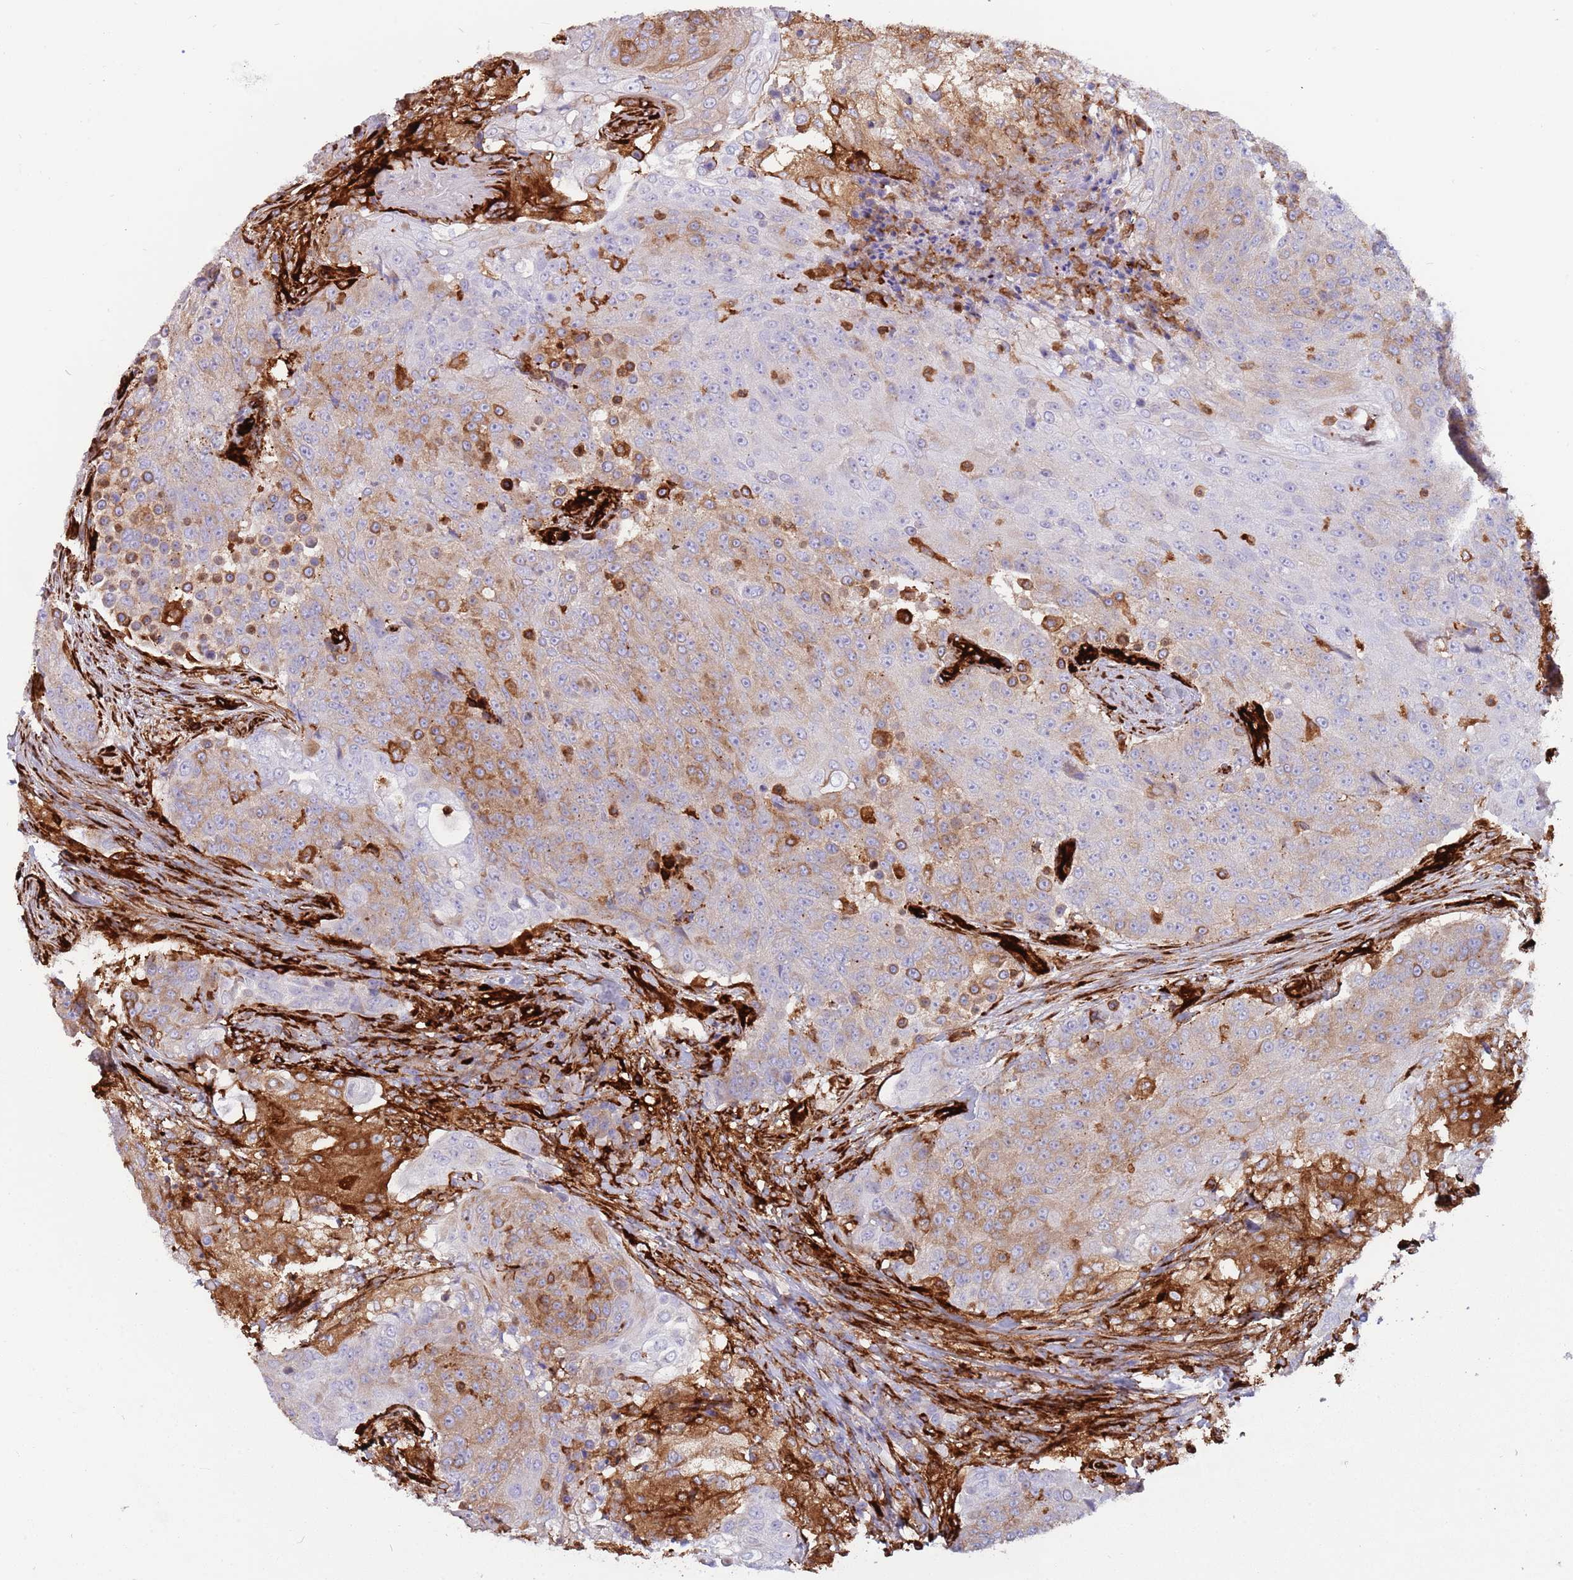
{"staining": {"intensity": "strong", "quantity": "<25%", "location": "cytoplasmic/membranous"}, "tissue": "urothelial cancer", "cell_type": "Tumor cells", "image_type": "cancer", "snomed": [{"axis": "morphology", "description": "Urothelial carcinoma, High grade"}, {"axis": "topography", "description": "Urinary bladder"}], "caption": "Immunohistochemistry histopathology image of human urothelial cancer stained for a protein (brown), which exhibits medium levels of strong cytoplasmic/membranous staining in about <25% of tumor cells.", "gene": "KBTBD7", "patient": {"sex": "female", "age": 63}}